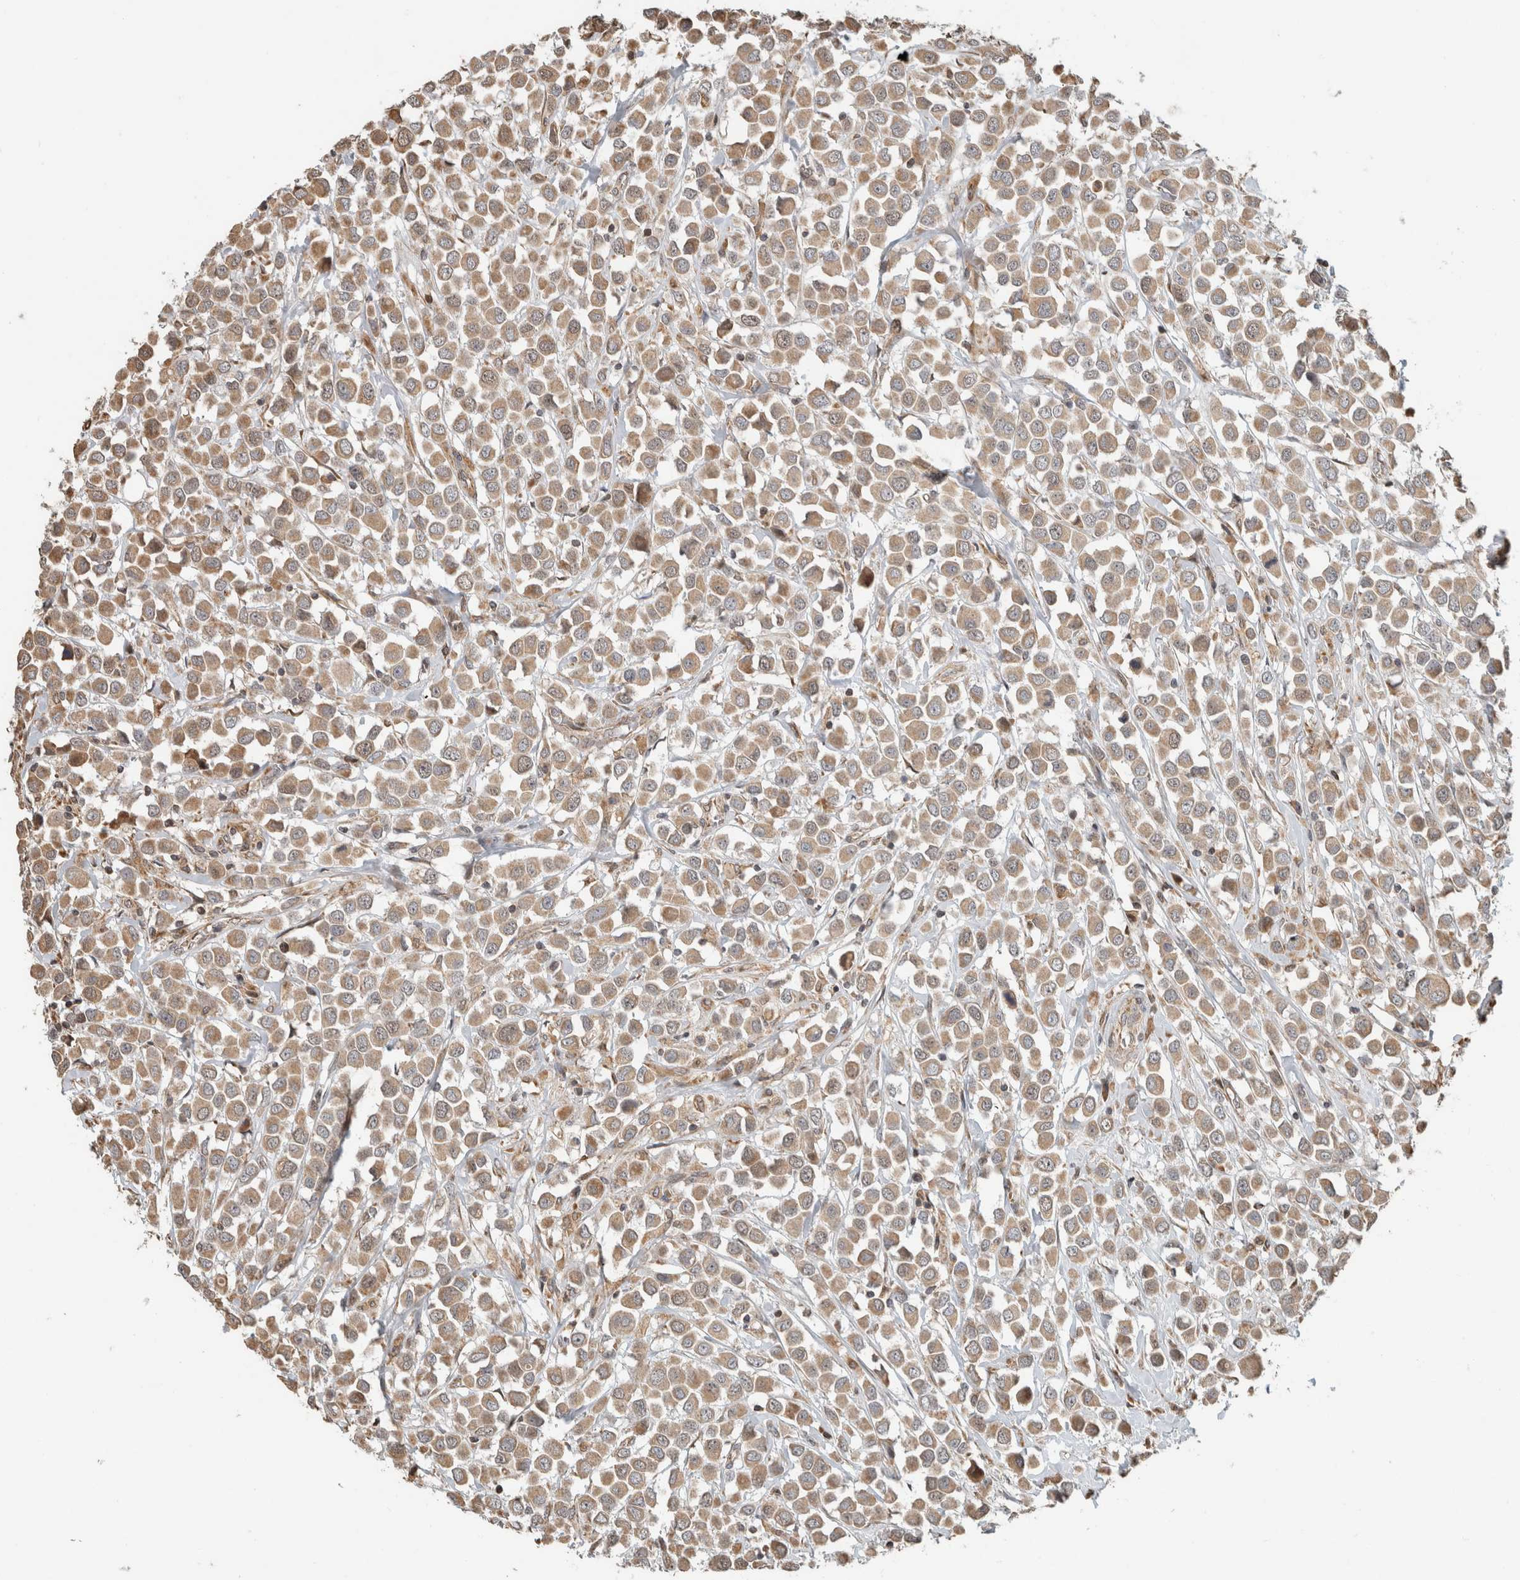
{"staining": {"intensity": "moderate", "quantity": ">75%", "location": "cytoplasmic/membranous"}, "tissue": "breast cancer", "cell_type": "Tumor cells", "image_type": "cancer", "snomed": [{"axis": "morphology", "description": "Duct carcinoma"}, {"axis": "topography", "description": "Breast"}], "caption": "This micrograph reveals infiltrating ductal carcinoma (breast) stained with IHC to label a protein in brown. The cytoplasmic/membranous of tumor cells show moderate positivity for the protein. Nuclei are counter-stained blue.", "gene": "GINS4", "patient": {"sex": "female", "age": 61}}